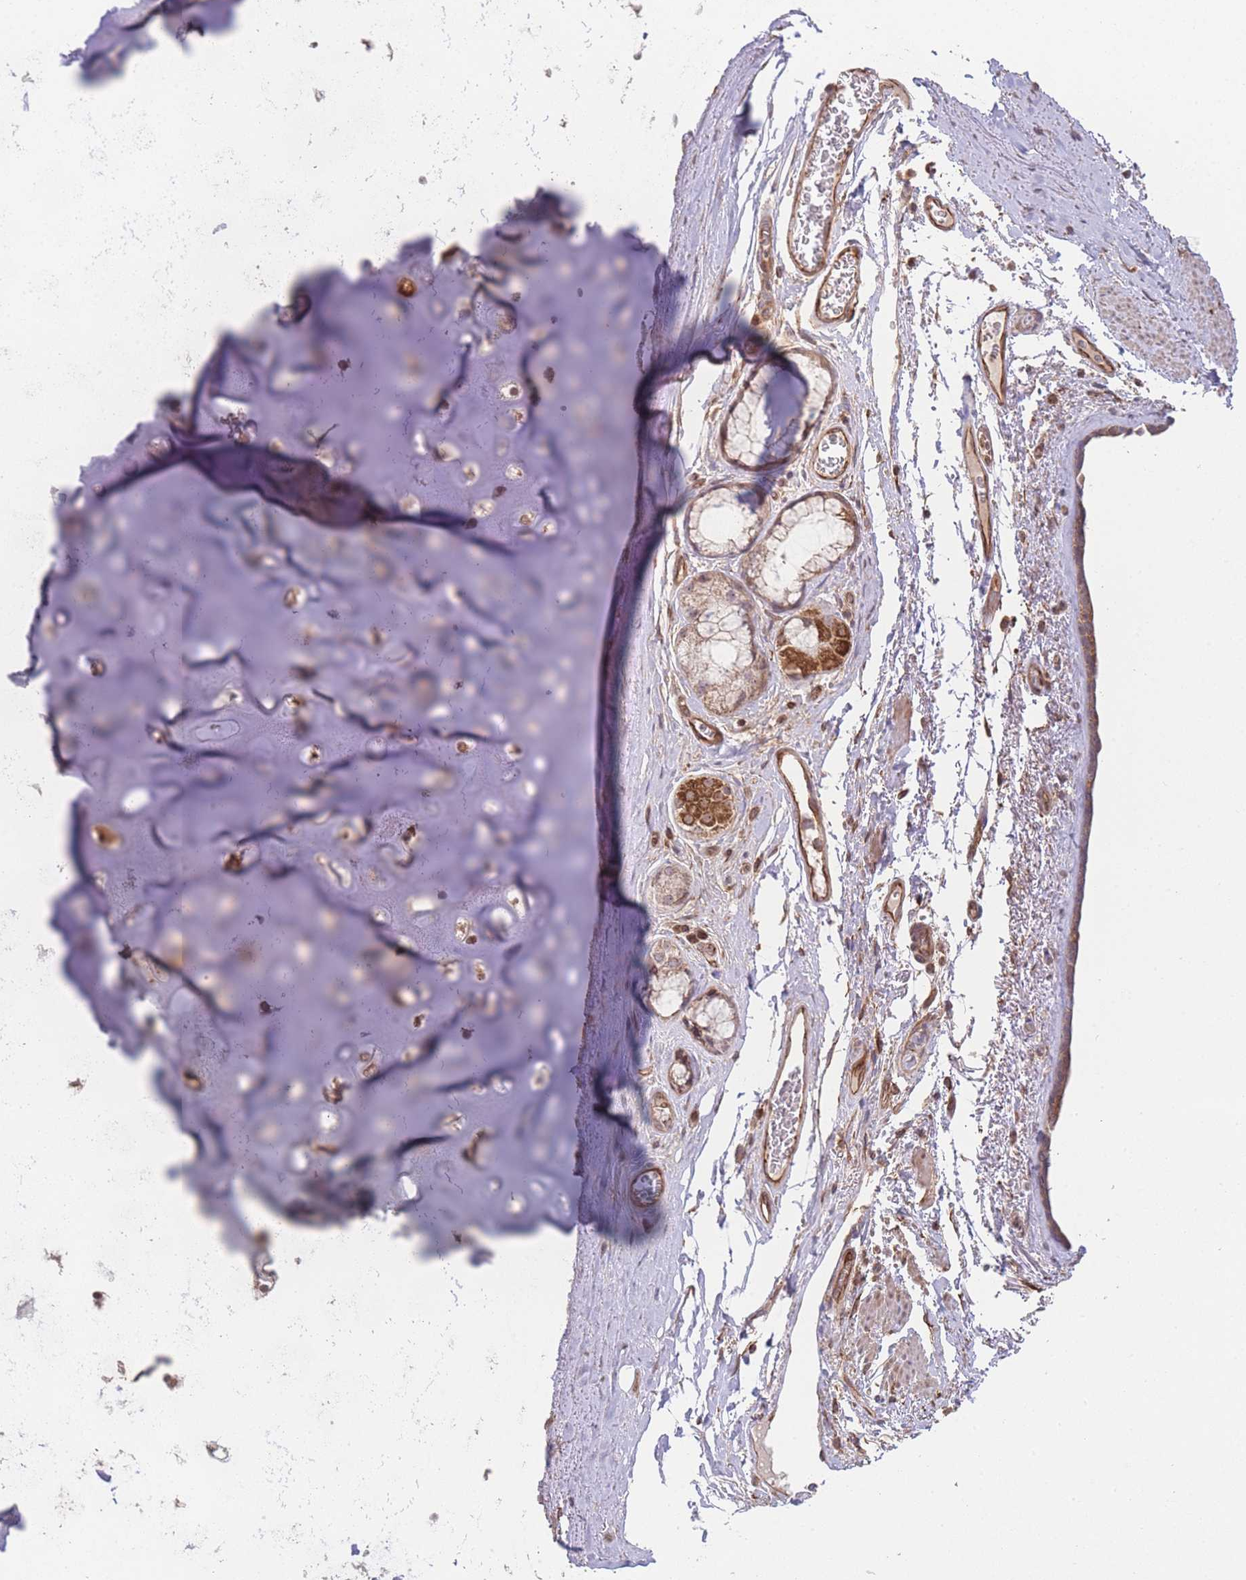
{"staining": {"intensity": "moderate", "quantity": ">75%", "location": "cytoplasmic/membranous"}, "tissue": "adipose tissue", "cell_type": "Adipocytes", "image_type": "normal", "snomed": [{"axis": "morphology", "description": "Normal tissue, NOS"}, {"axis": "topography", "description": "Cartilage tissue"}], "caption": "Immunohistochemical staining of unremarkable human adipose tissue displays >75% levels of moderate cytoplasmic/membranous protein staining in about >75% of adipocytes.", "gene": "PXMP4", "patient": {"sex": "male", "age": 66}}